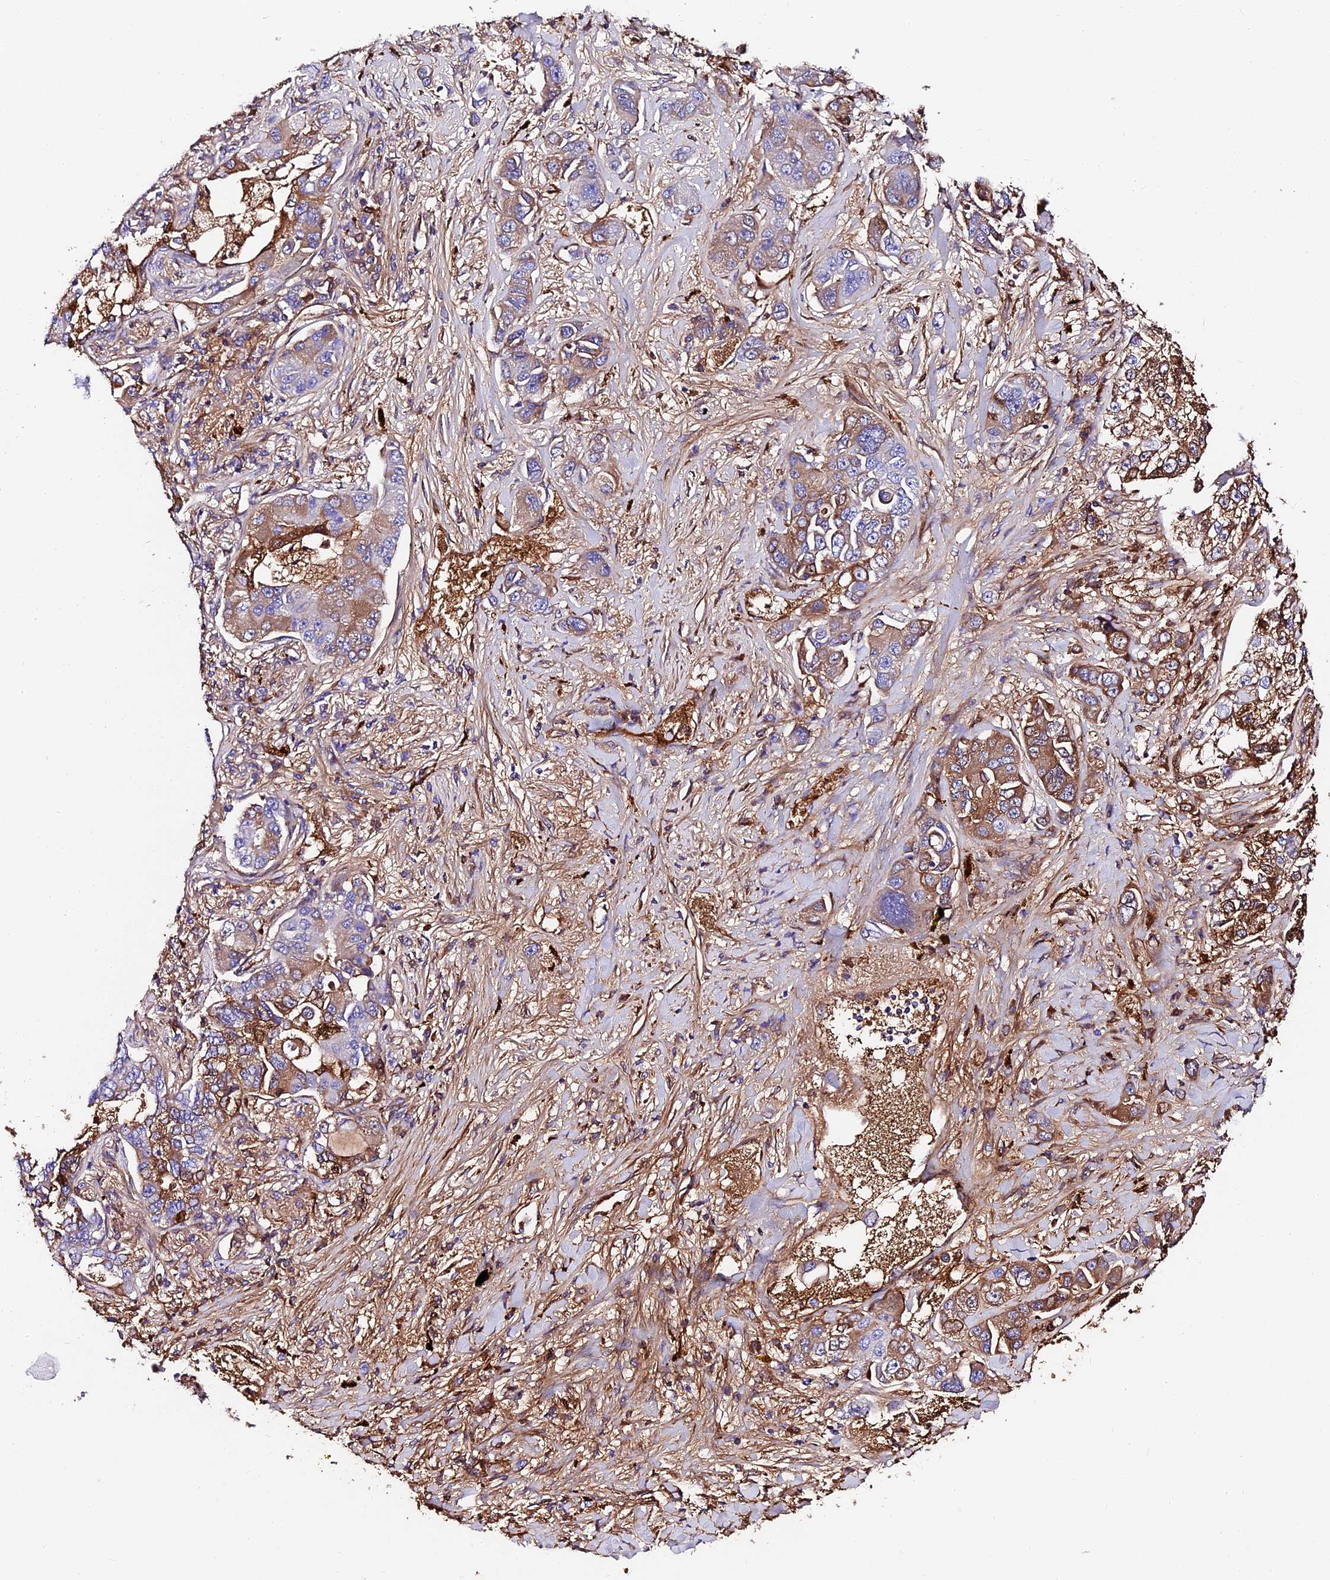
{"staining": {"intensity": "moderate", "quantity": "25%-75%", "location": "cytoplasmic/membranous"}, "tissue": "lung cancer", "cell_type": "Tumor cells", "image_type": "cancer", "snomed": [{"axis": "morphology", "description": "Adenocarcinoma, NOS"}, {"axis": "topography", "description": "Lung"}], "caption": "This image reveals adenocarcinoma (lung) stained with IHC to label a protein in brown. The cytoplasmic/membranous of tumor cells show moderate positivity for the protein. Nuclei are counter-stained blue.", "gene": "FREM3", "patient": {"sex": "male", "age": 49}}